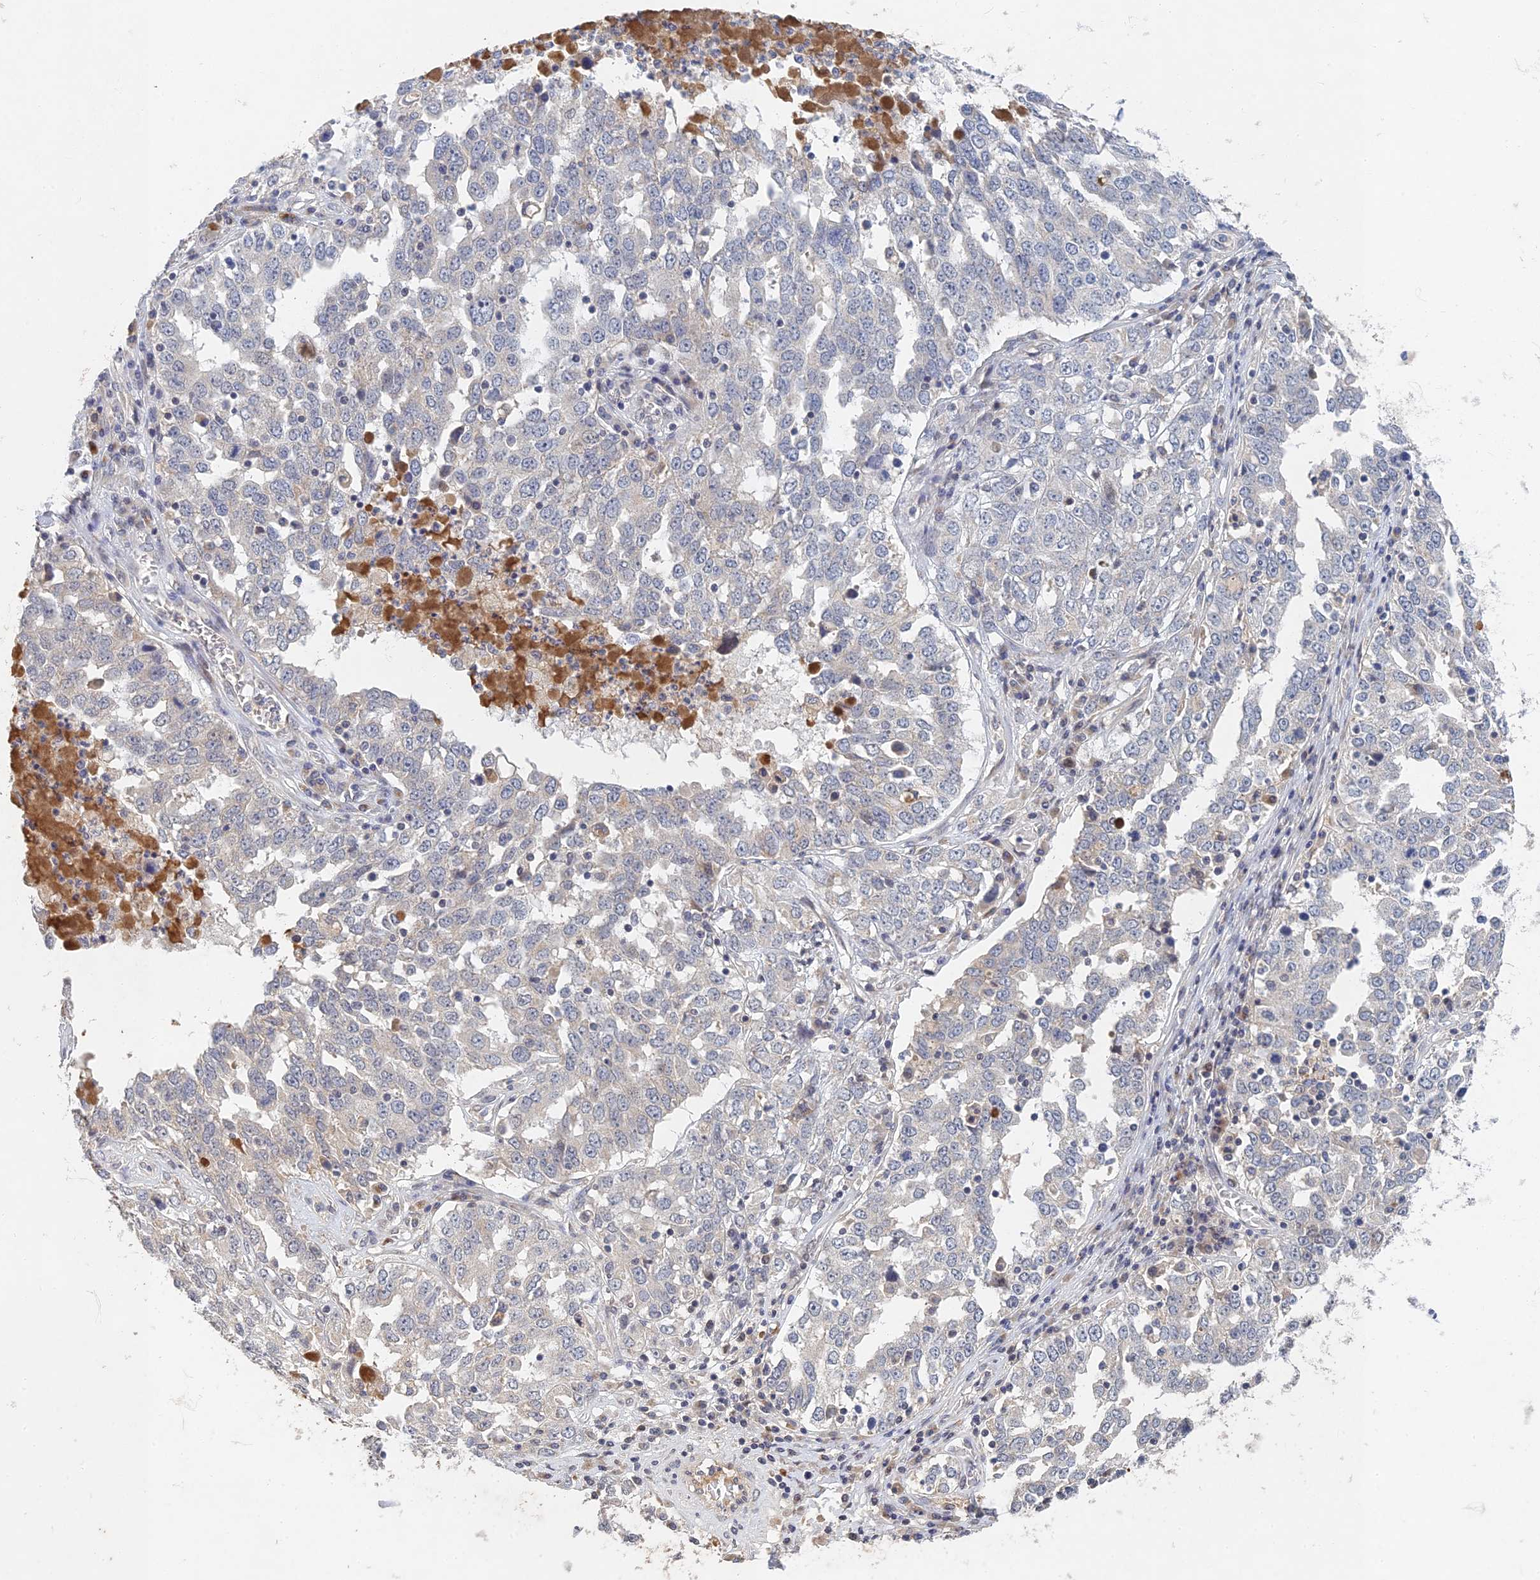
{"staining": {"intensity": "negative", "quantity": "none", "location": "none"}, "tissue": "ovarian cancer", "cell_type": "Tumor cells", "image_type": "cancer", "snomed": [{"axis": "morphology", "description": "Carcinoma, endometroid"}, {"axis": "topography", "description": "Ovary"}], "caption": "This image is of endometroid carcinoma (ovarian) stained with IHC to label a protein in brown with the nuclei are counter-stained blue. There is no positivity in tumor cells. (DAB (3,3'-diaminobenzidine) IHC visualized using brightfield microscopy, high magnification).", "gene": "GNA15", "patient": {"sex": "female", "age": 62}}